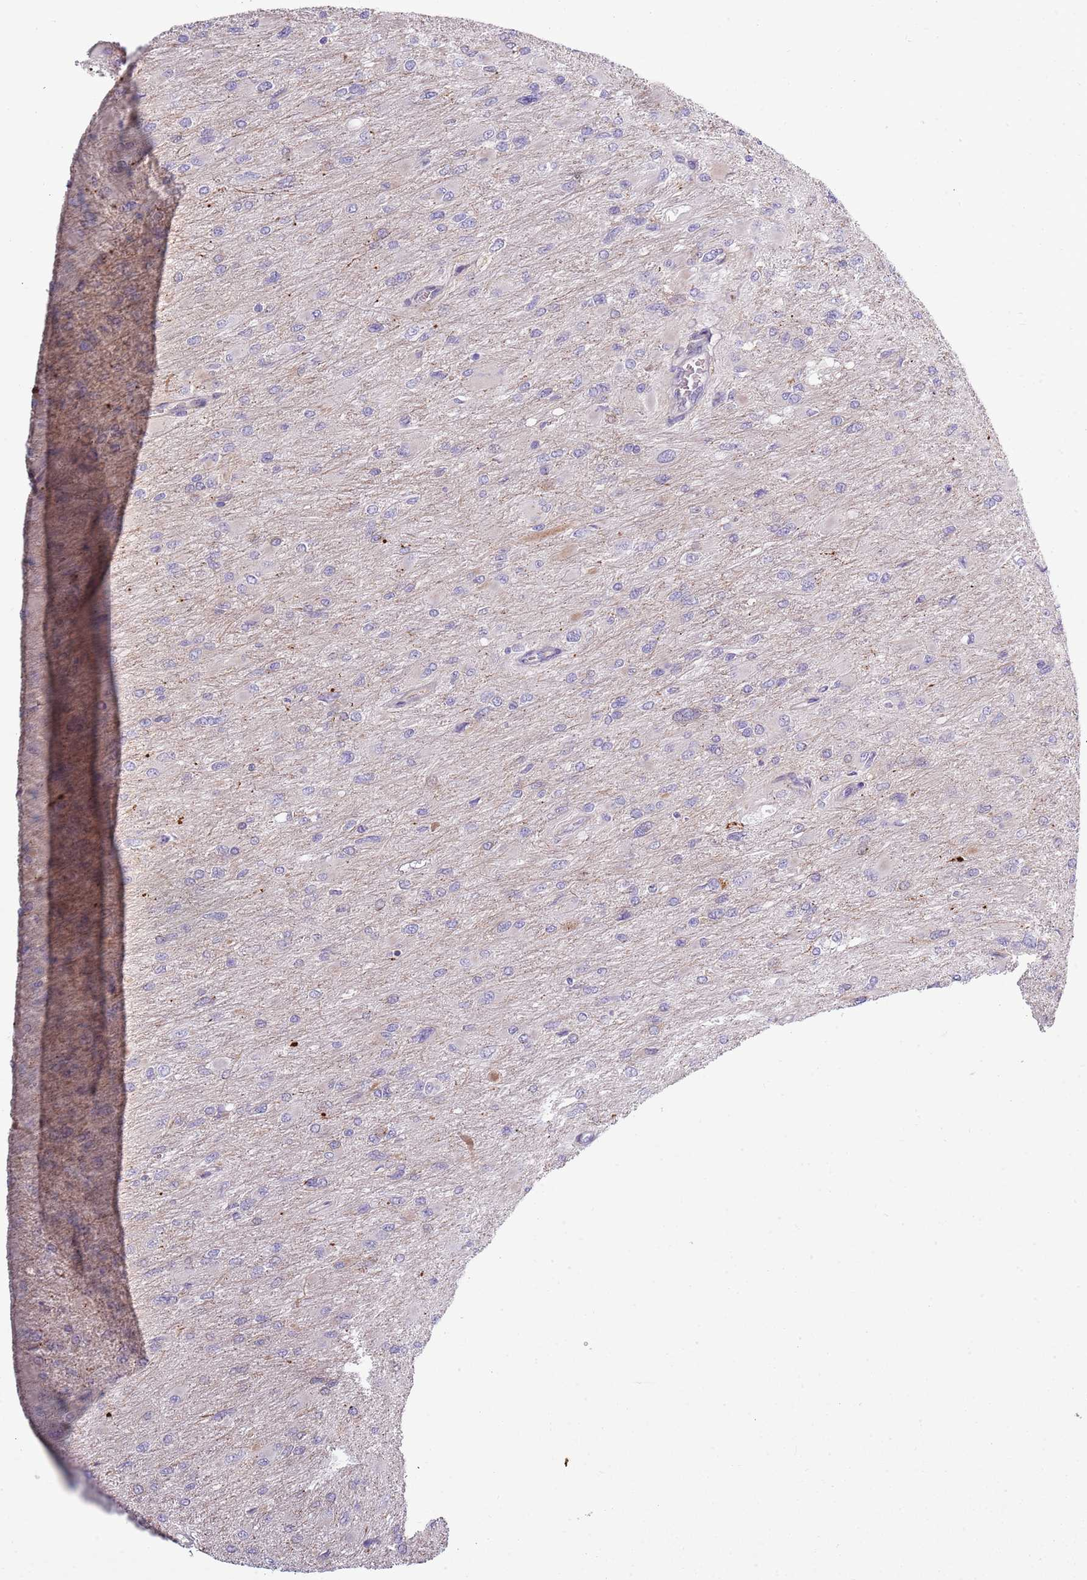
{"staining": {"intensity": "negative", "quantity": "none", "location": "none"}, "tissue": "glioma", "cell_type": "Tumor cells", "image_type": "cancer", "snomed": [{"axis": "morphology", "description": "Glioma, malignant, High grade"}, {"axis": "topography", "description": "Cerebral cortex"}], "caption": "The histopathology image exhibits no significant positivity in tumor cells of glioma.", "gene": "TNFRSF6B", "patient": {"sex": "female", "age": 36}}